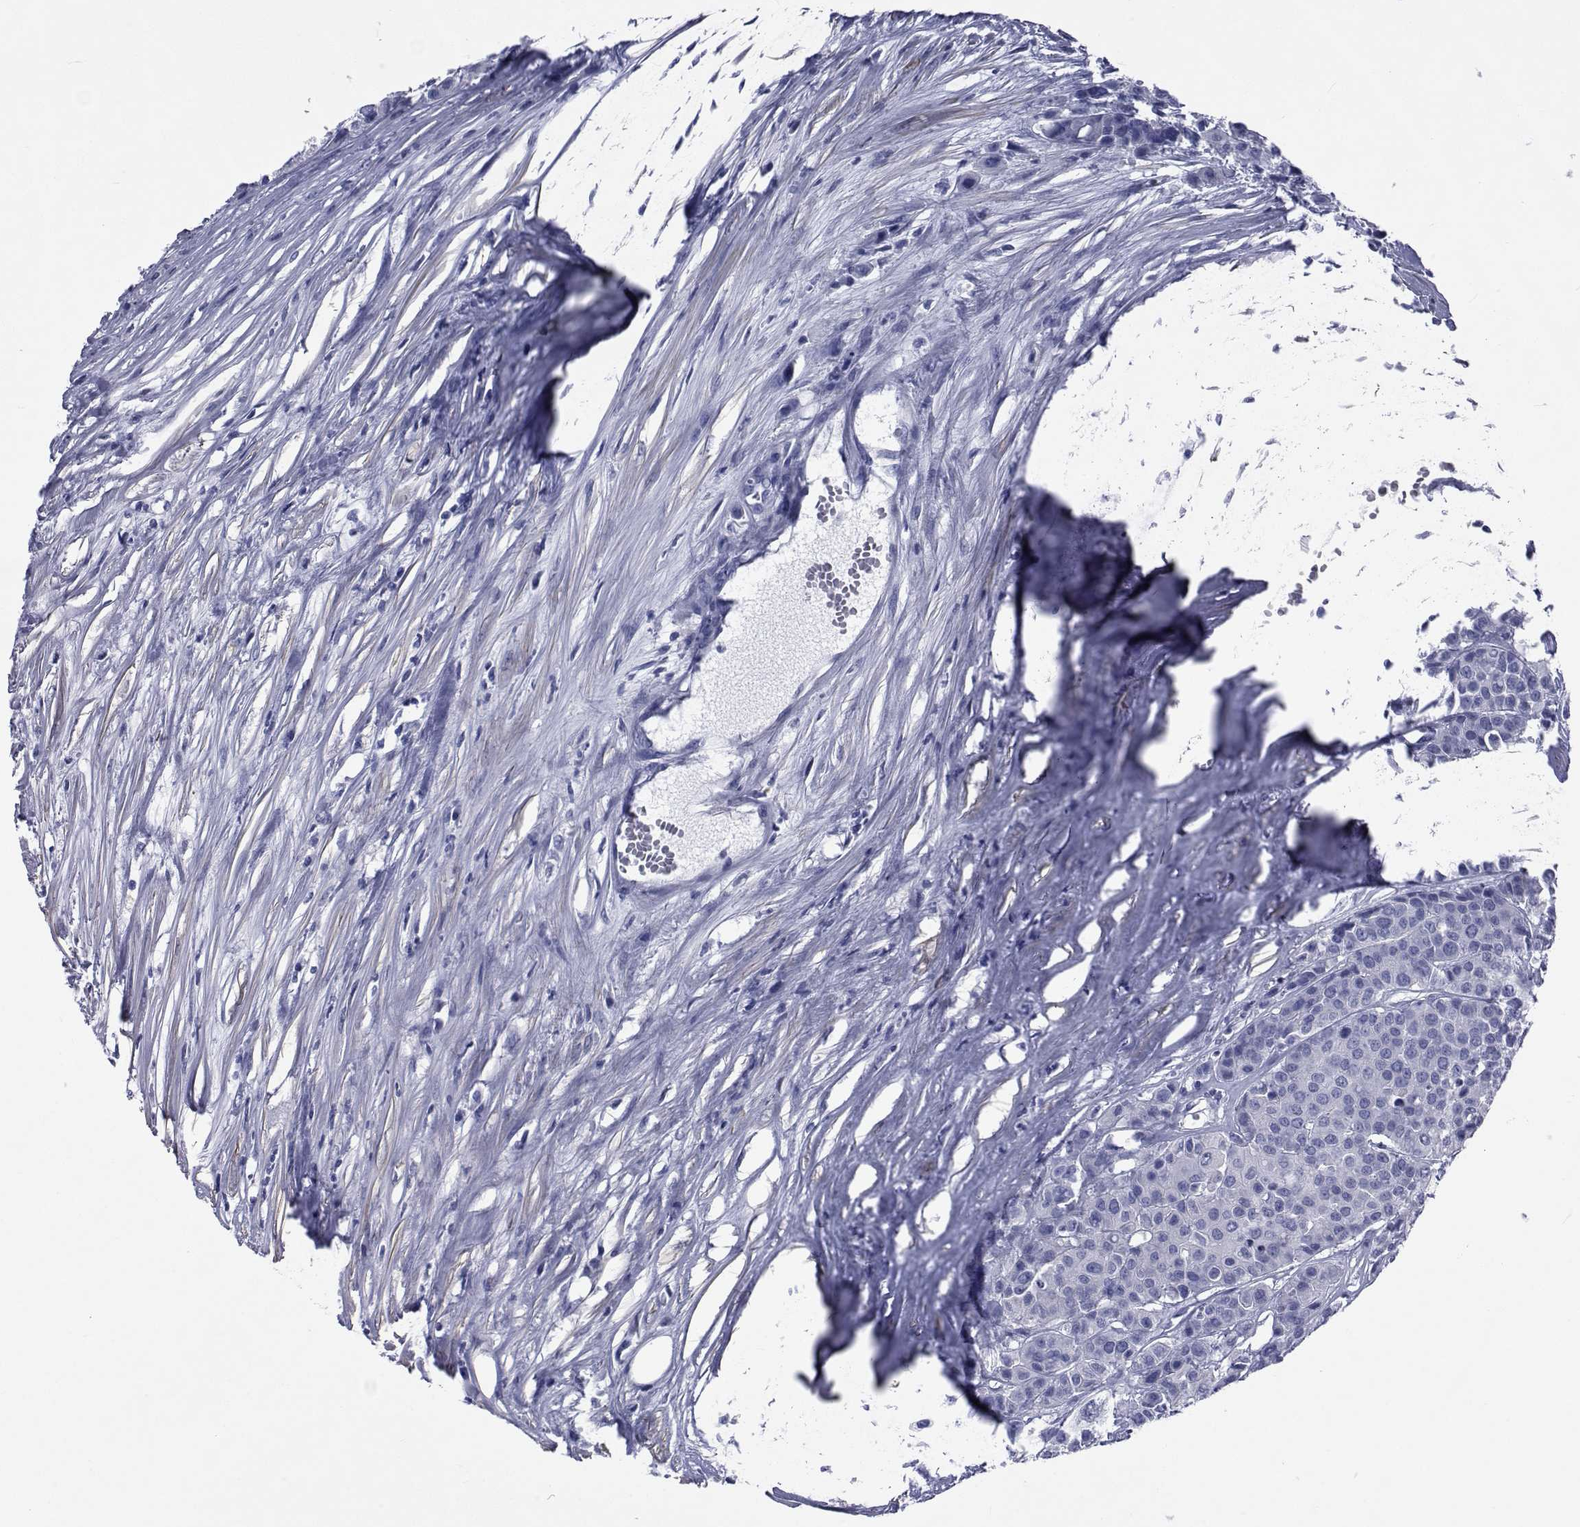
{"staining": {"intensity": "negative", "quantity": "none", "location": "none"}, "tissue": "carcinoid", "cell_type": "Tumor cells", "image_type": "cancer", "snomed": [{"axis": "morphology", "description": "Carcinoid, malignant, NOS"}, {"axis": "topography", "description": "Colon"}], "caption": "Carcinoid was stained to show a protein in brown. There is no significant expression in tumor cells. (DAB (3,3'-diaminobenzidine) IHC visualized using brightfield microscopy, high magnification).", "gene": "GKAP1", "patient": {"sex": "male", "age": 81}}